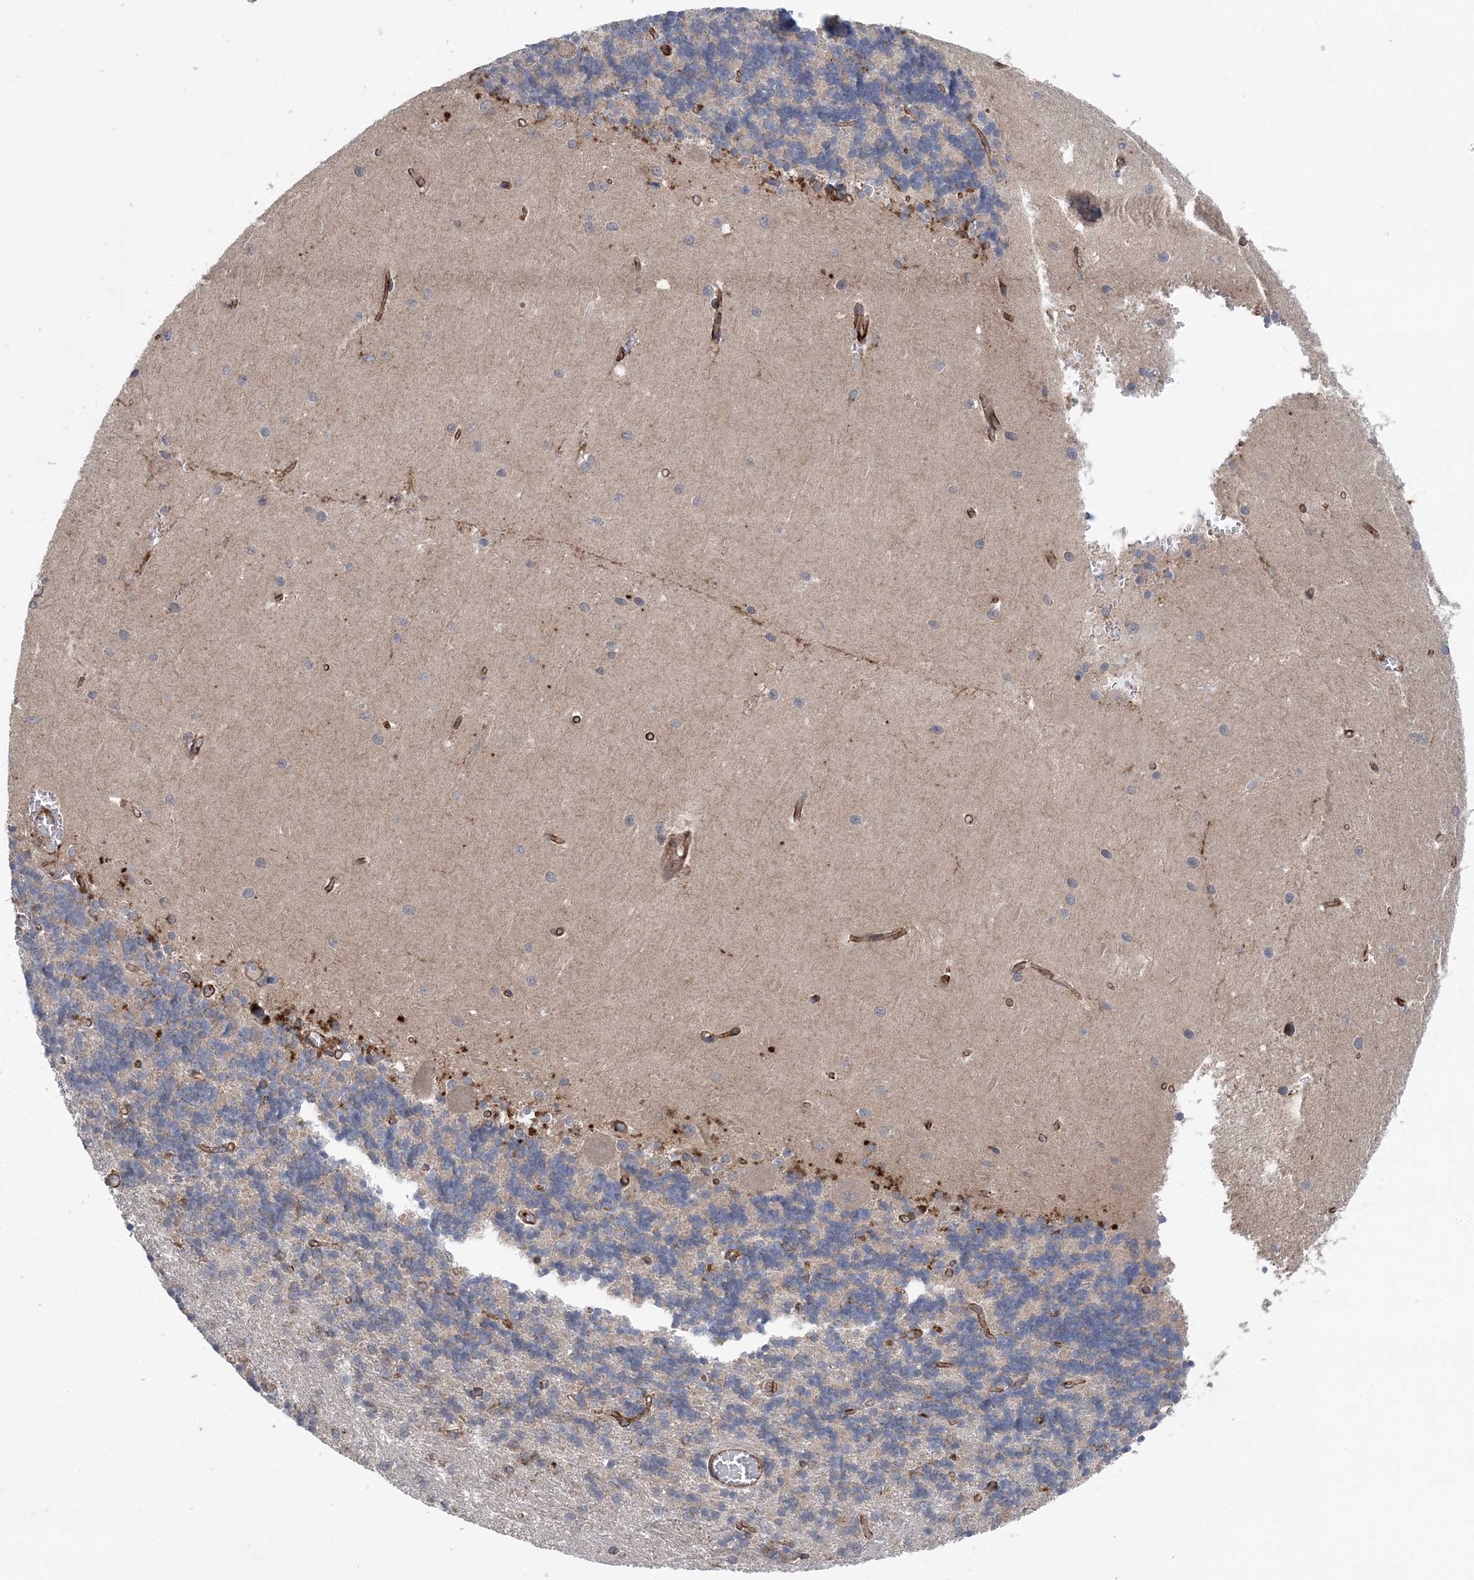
{"staining": {"intensity": "negative", "quantity": "none", "location": "none"}, "tissue": "cerebellum", "cell_type": "Cells in granular layer", "image_type": "normal", "snomed": [{"axis": "morphology", "description": "Normal tissue, NOS"}, {"axis": "topography", "description": "Cerebellum"}], "caption": "IHC photomicrograph of benign cerebellum: human cerebellum stained with DAB (3,3'-diaminobenzidine) reveals no significant protein staining in cells in granular layer. The staining was performed using DAB to visualize the protein expression in brown, while the nuclei were stained in blue with hematoxylin (Magnification: 20x).", "gene": "PTTG1IP", "patient": {"sex": "male", "age": 37}}